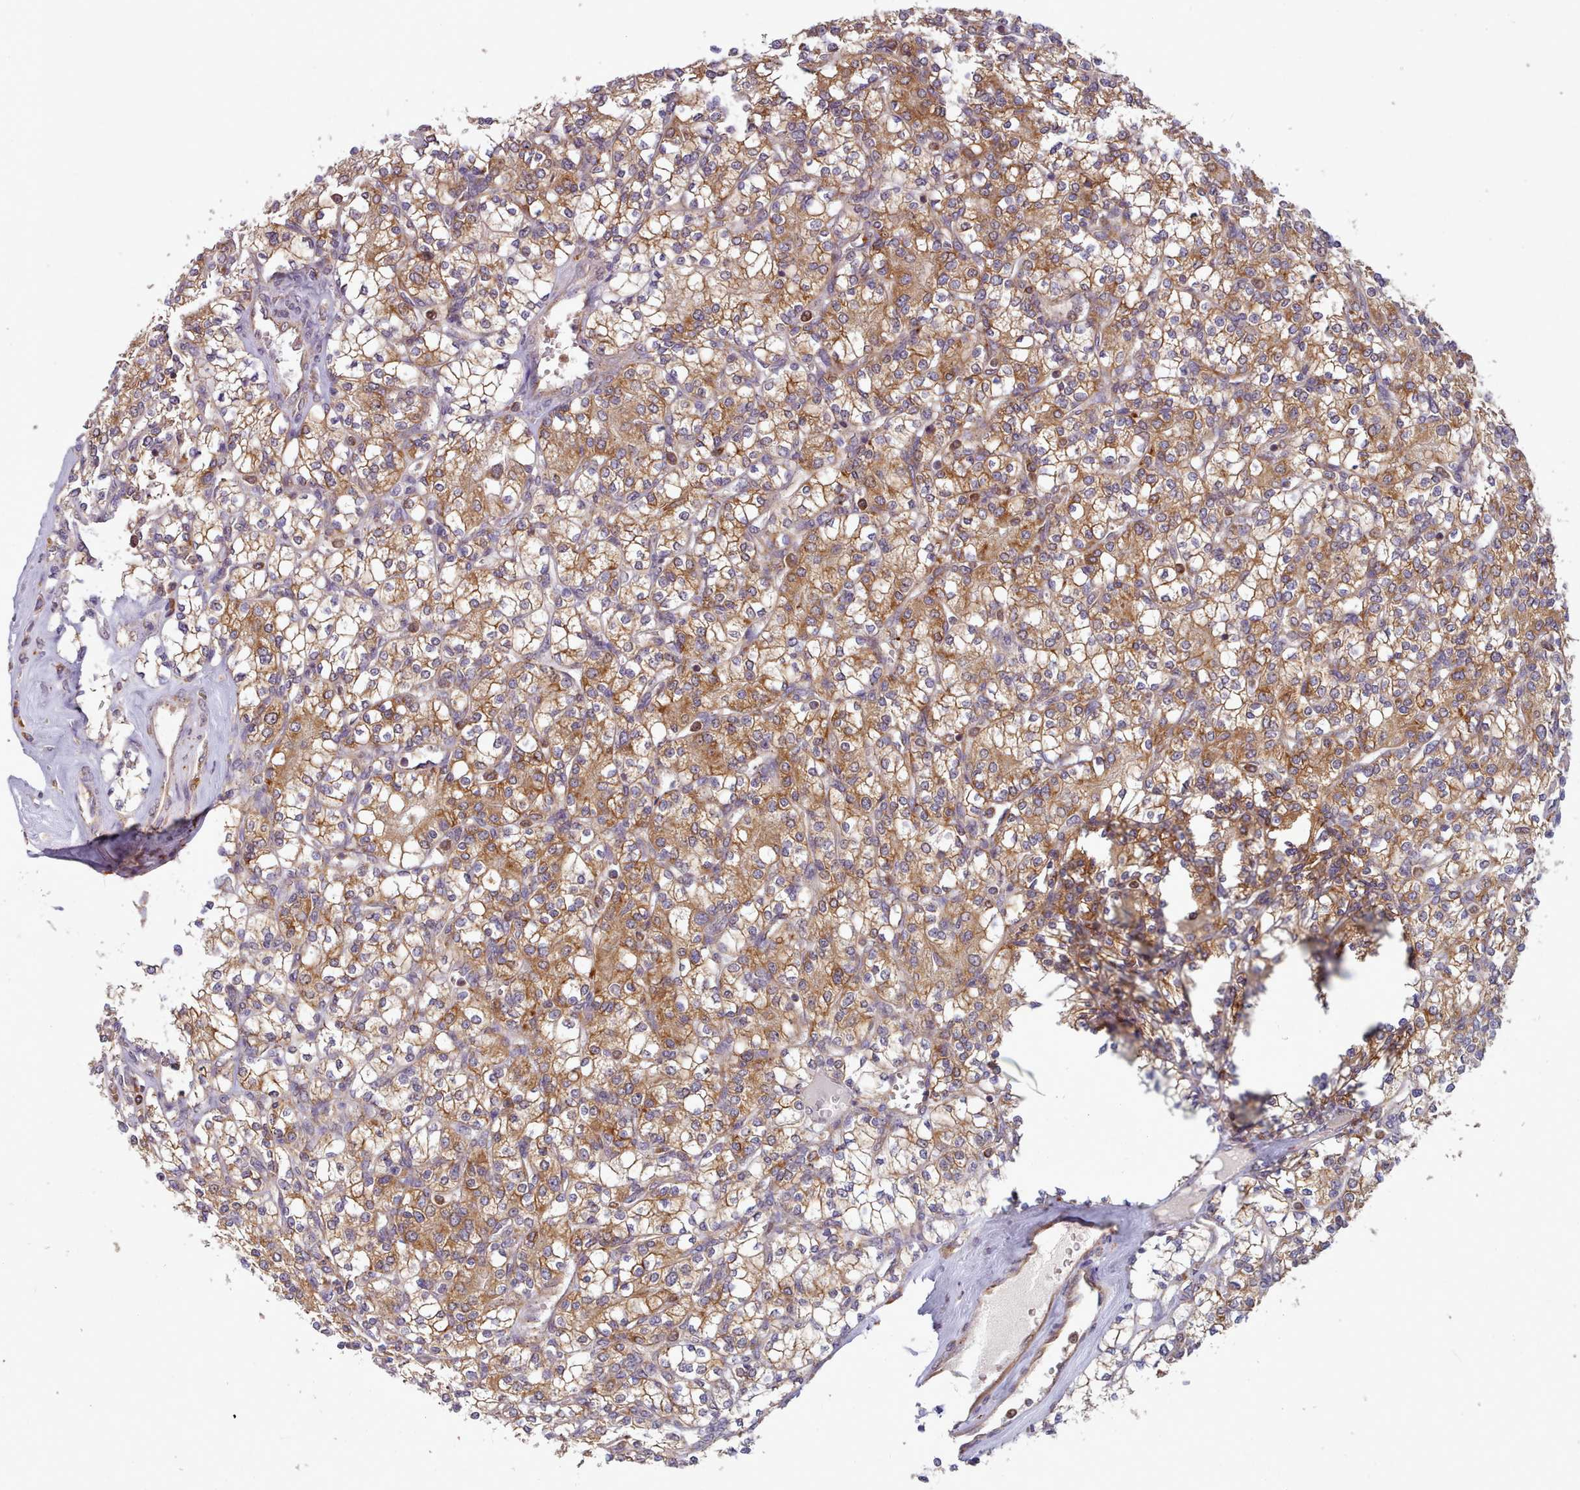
{"staining": {"intensity": "moderate", "quantity": ">75%", "location": "cytoplasmic/membranous"}, "tissue": "renal cancer", "cell_type": "Tumor cells", "image_type": "cancer", "snomed": [{"axis": "morphology", "description": "Adenocarcinoma, NOS"}, {"axis": "topography", "description": "Kidney"}], "caption": "Immunohistochemistry (IHC) image of neoplastic tissue: renal cancer (adenocarcinoma) stained using immunohistochemistry (IHC) demonstrates medium levels of moderate protein expression localized specifically in the cytoplasmic/membranous of tumor cells, appearing as a cytoplasmic/membranous brown color.", "gene": "CRYBG1", "patient": {"sex": "male", "age": 77}}